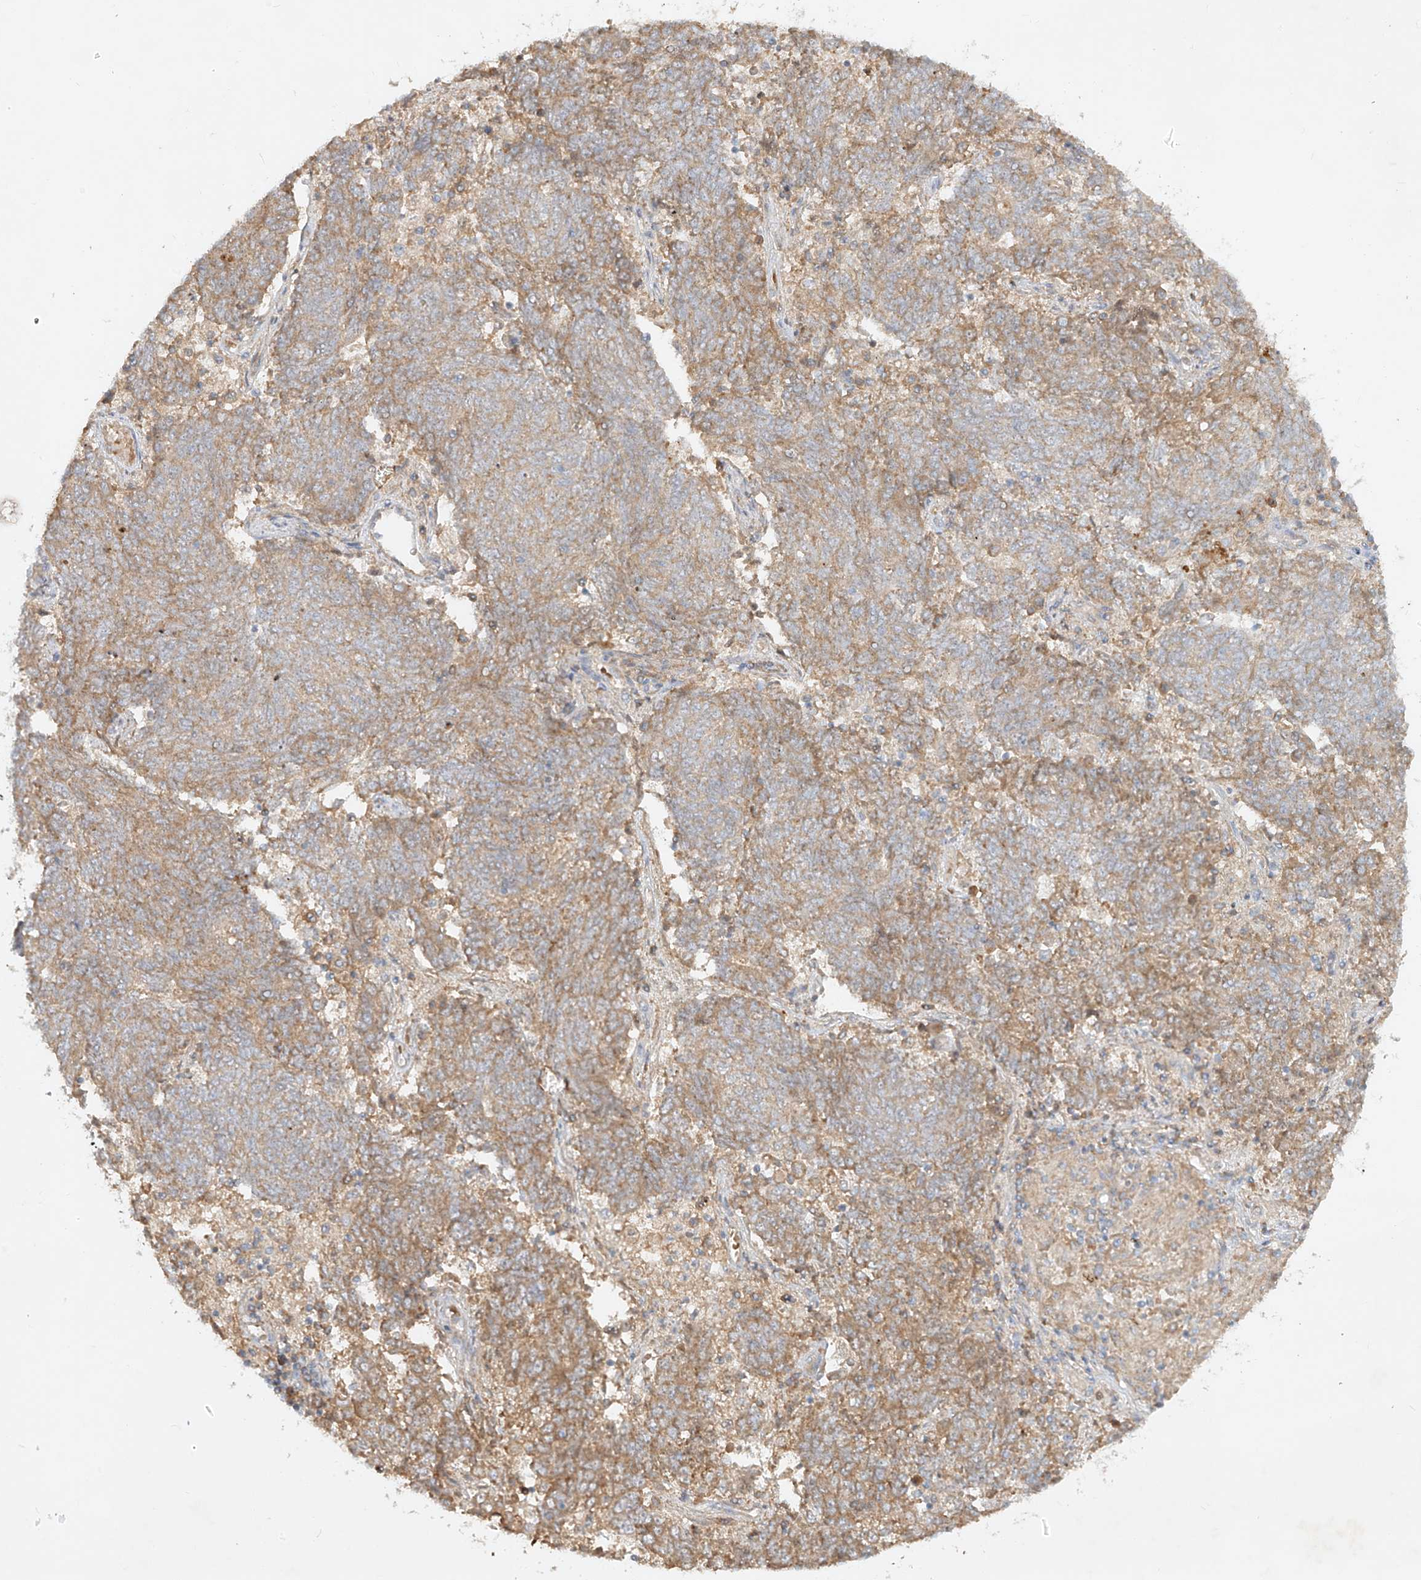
{"staining": {"intensity": "weak", "quantity": "25%-75%", "location": "cytoplasmic/membranous"}, "tissue": "endometrial cancer", "cell_type": "Tumor cells", "image_type": "cancer", "snomed": [{"axis": "morphology", "description": "Adenocarcinoma, NOS"}, {"axis": "topography", "description": "Endometrium"}], "caption": "Immunohistochemistry (IHC) photomicrograph of endometrial cancer stained for a protein (brown), which reveals low levels of weak cytoplasmic/membranous staining in approximately 25%-75% of tumor cells.", "gene": "KPNA7", "patient": {"sex": "female", "age": 80}}